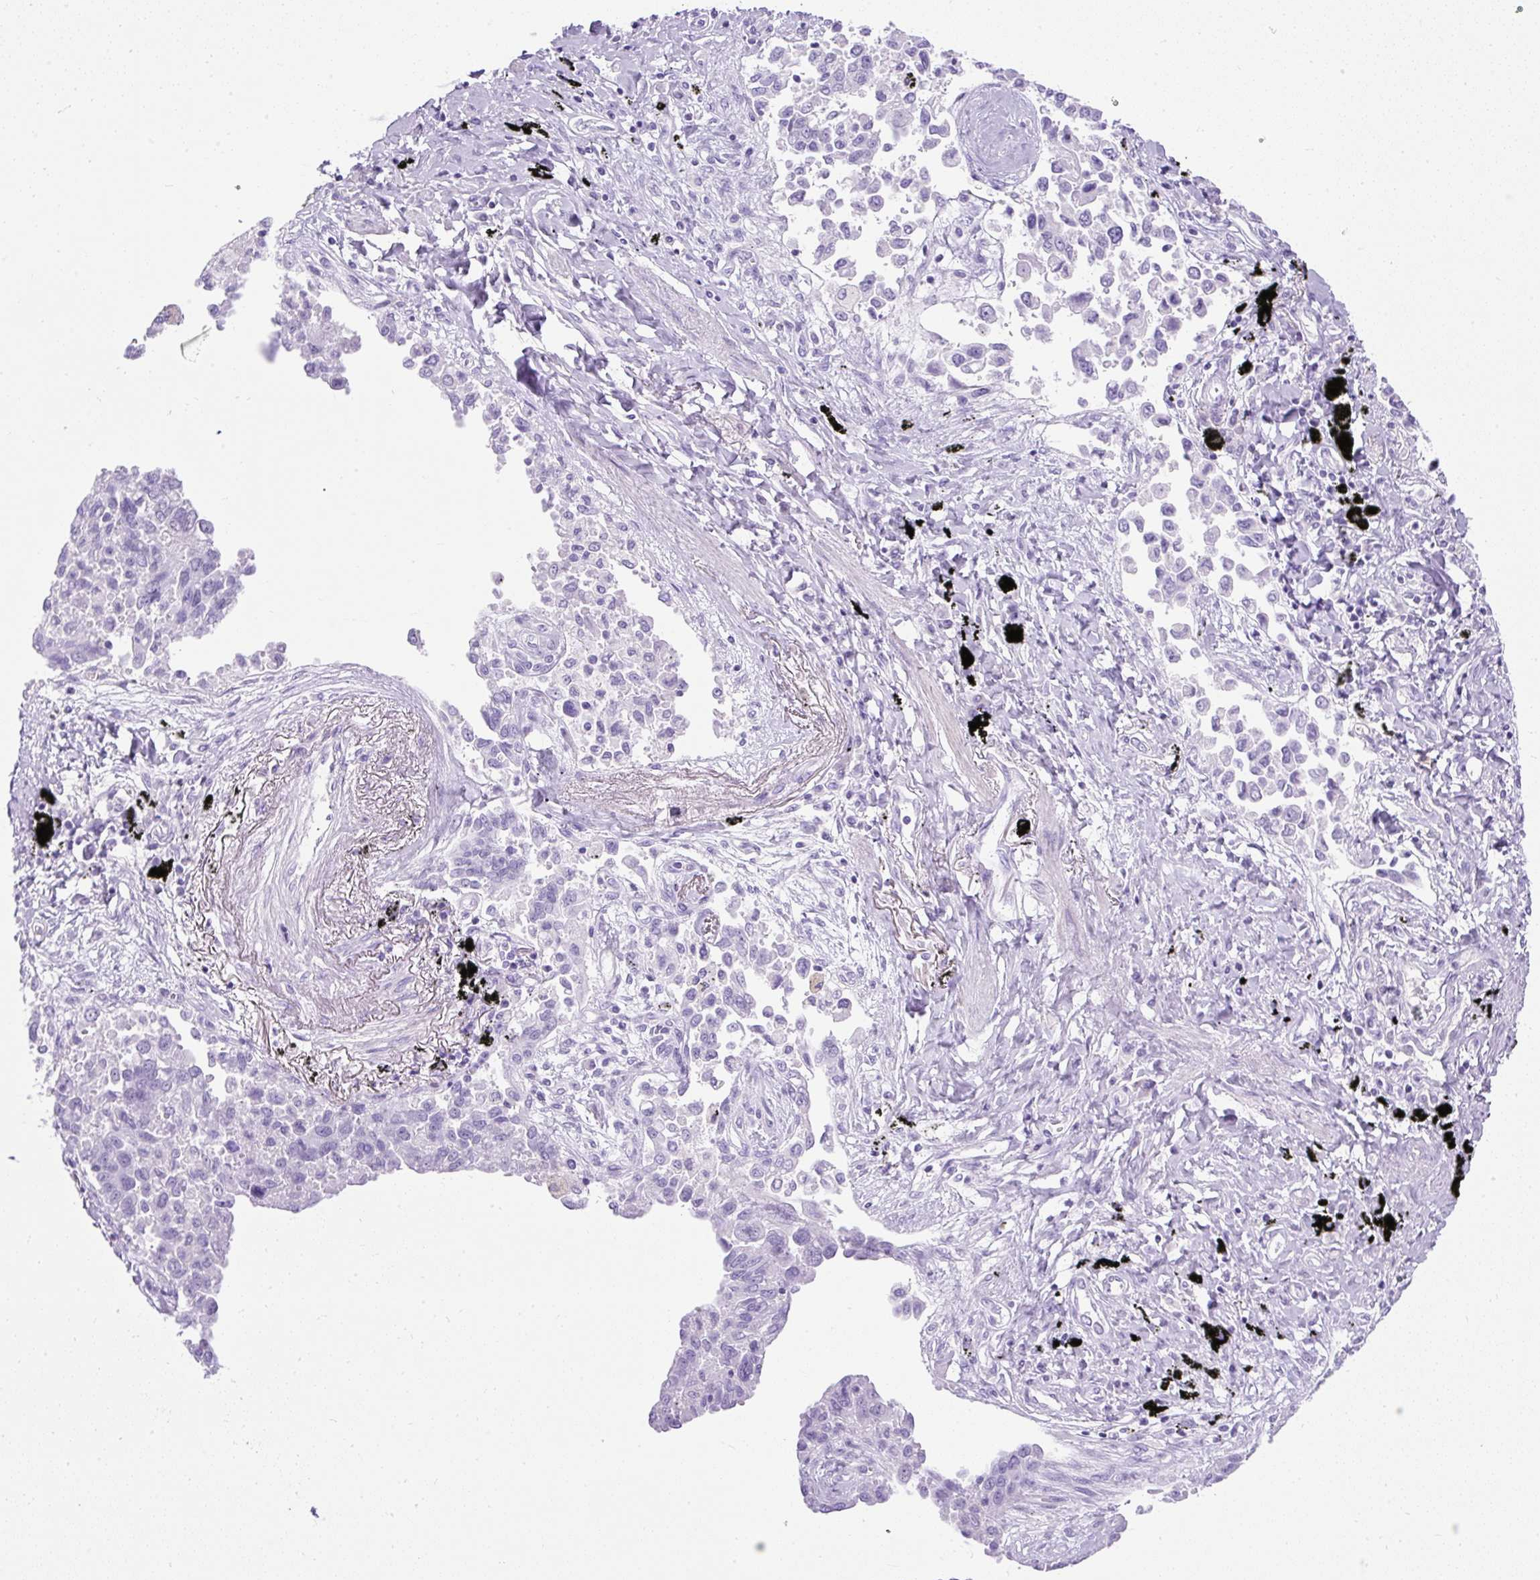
{"staining": {"intensity": "negative", "quantity": "none", "location": "none"}, "tissue": "lung cancer", "cell_type": "Tumor cells", "image_type": "cancer", "snomed": [{"axis": "morphology", "description": "Adenocarcinoma, NOS"}, {"axis": "topography", "description": "Lung"}], "caption": "Immunohistochemistry (IHC) histopathology image of neoplastic tissue: human lung cancer (adenocarcinoma) stained with DAB (3,3'-diaminobenzidine) reveals no significant protein expression in tumor cells.", "gene": "UPP1", "patient": {"sex": "male", "age": 67}}